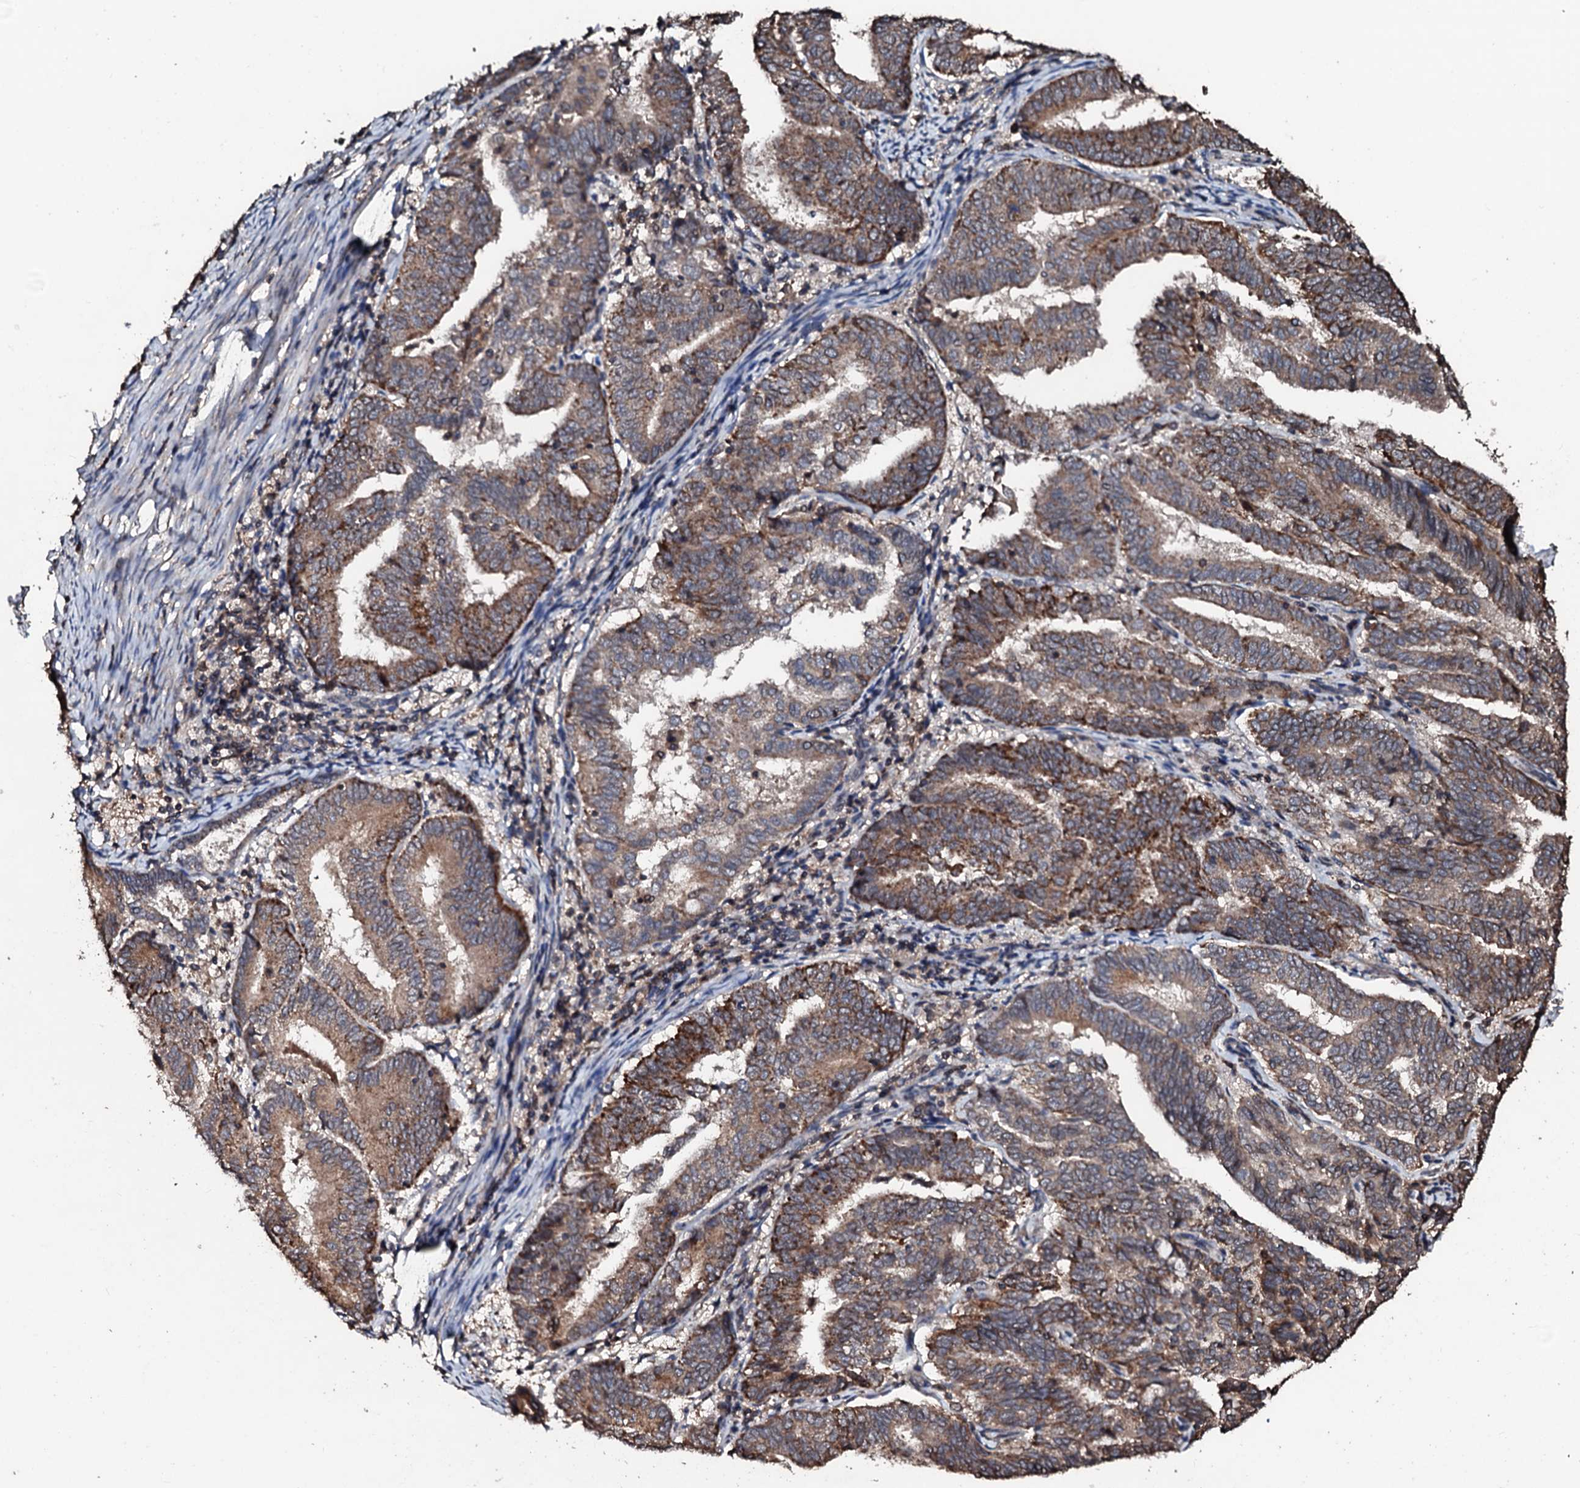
{"staining": {"intensity": "moderate", "quantity": ">75%", "location": "cytoplasmic/membranous"}, "tissue": "endometrial cancer", "cell_type": "Tumor cells", "image_type": "cancer", "snomed": [{"axis": "morphology", "description": "Adenocarcinoma, NOS"}, {"axis": "topography", "description": "Endometrium"}], "caption": "There is medium levels of moderate cytoplasmic/membranous positivity in tumor cells of endometrial cancer (adenocarcinoma), as demonstrated by immunohistochemical staining (brown color).", "gene": "SDHAF2", "patient": {"sex": "female", "age": 80}}